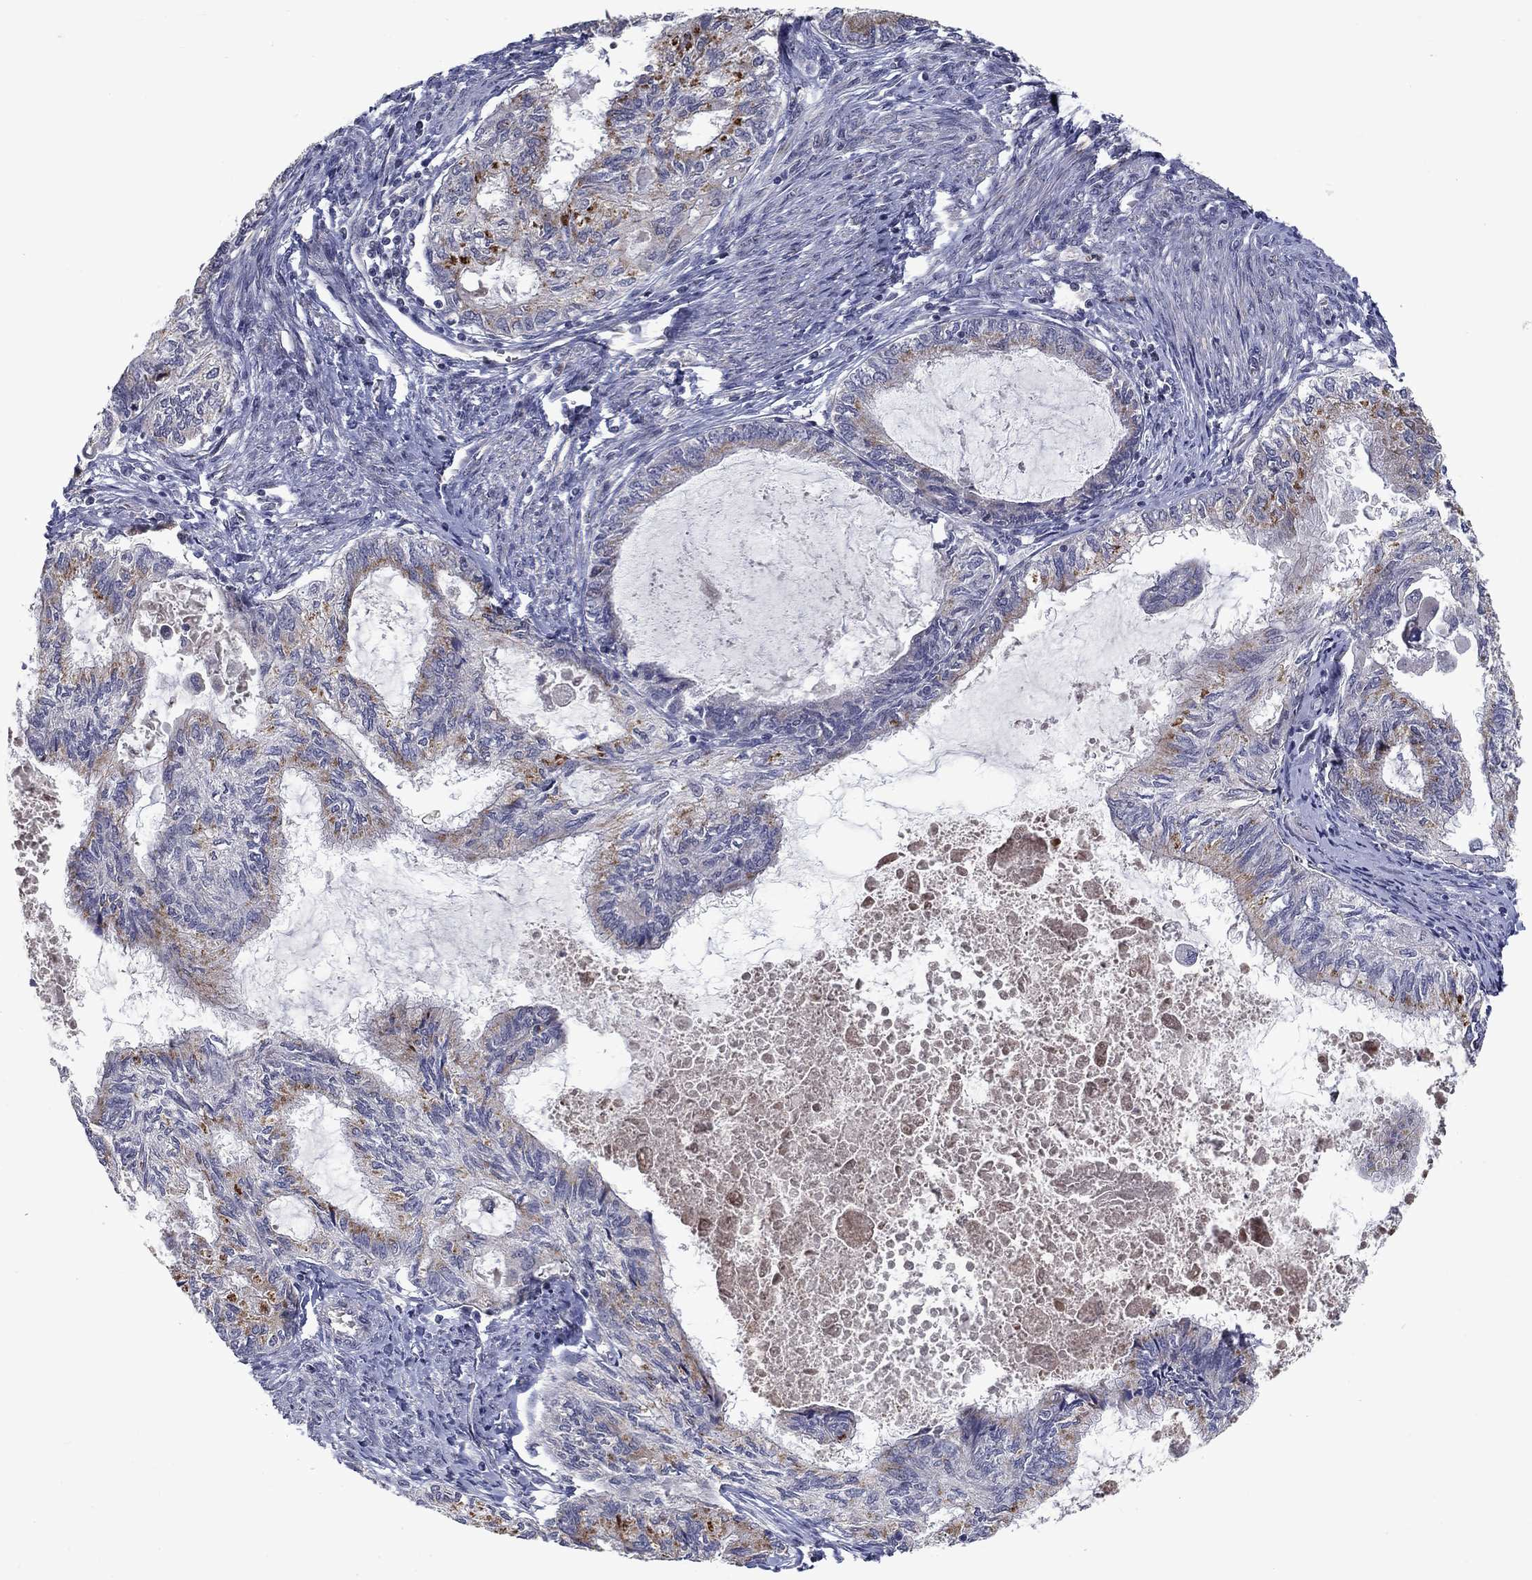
{"staining": {"intensity": "moderate", "quantity": "<25%", "location": "cytoplasmic/membranous"}, "tissue": "endometrial cancer", "cell_type": "Tumor cells", "image_type": "cancer", "snomed": [{"axis": "morphology", "description": "Adenocarcinoma, NOS"}, {"axis": "topography", "description": "Endometrium"}], "caption": "Immunohistochemistry histopathology image of neoplastic tissue: human adenocarcinoma (endometrial) stained using immunohistochemistry (IHC) shows low levels of moderate protein expression localized specifically in the cytoplasmic/membranous of tumor cells, appearing as a cytoplasmic/membranous brown color.", "gene": "FAM3B", "patient": {"sex": "female", "age": 86}}